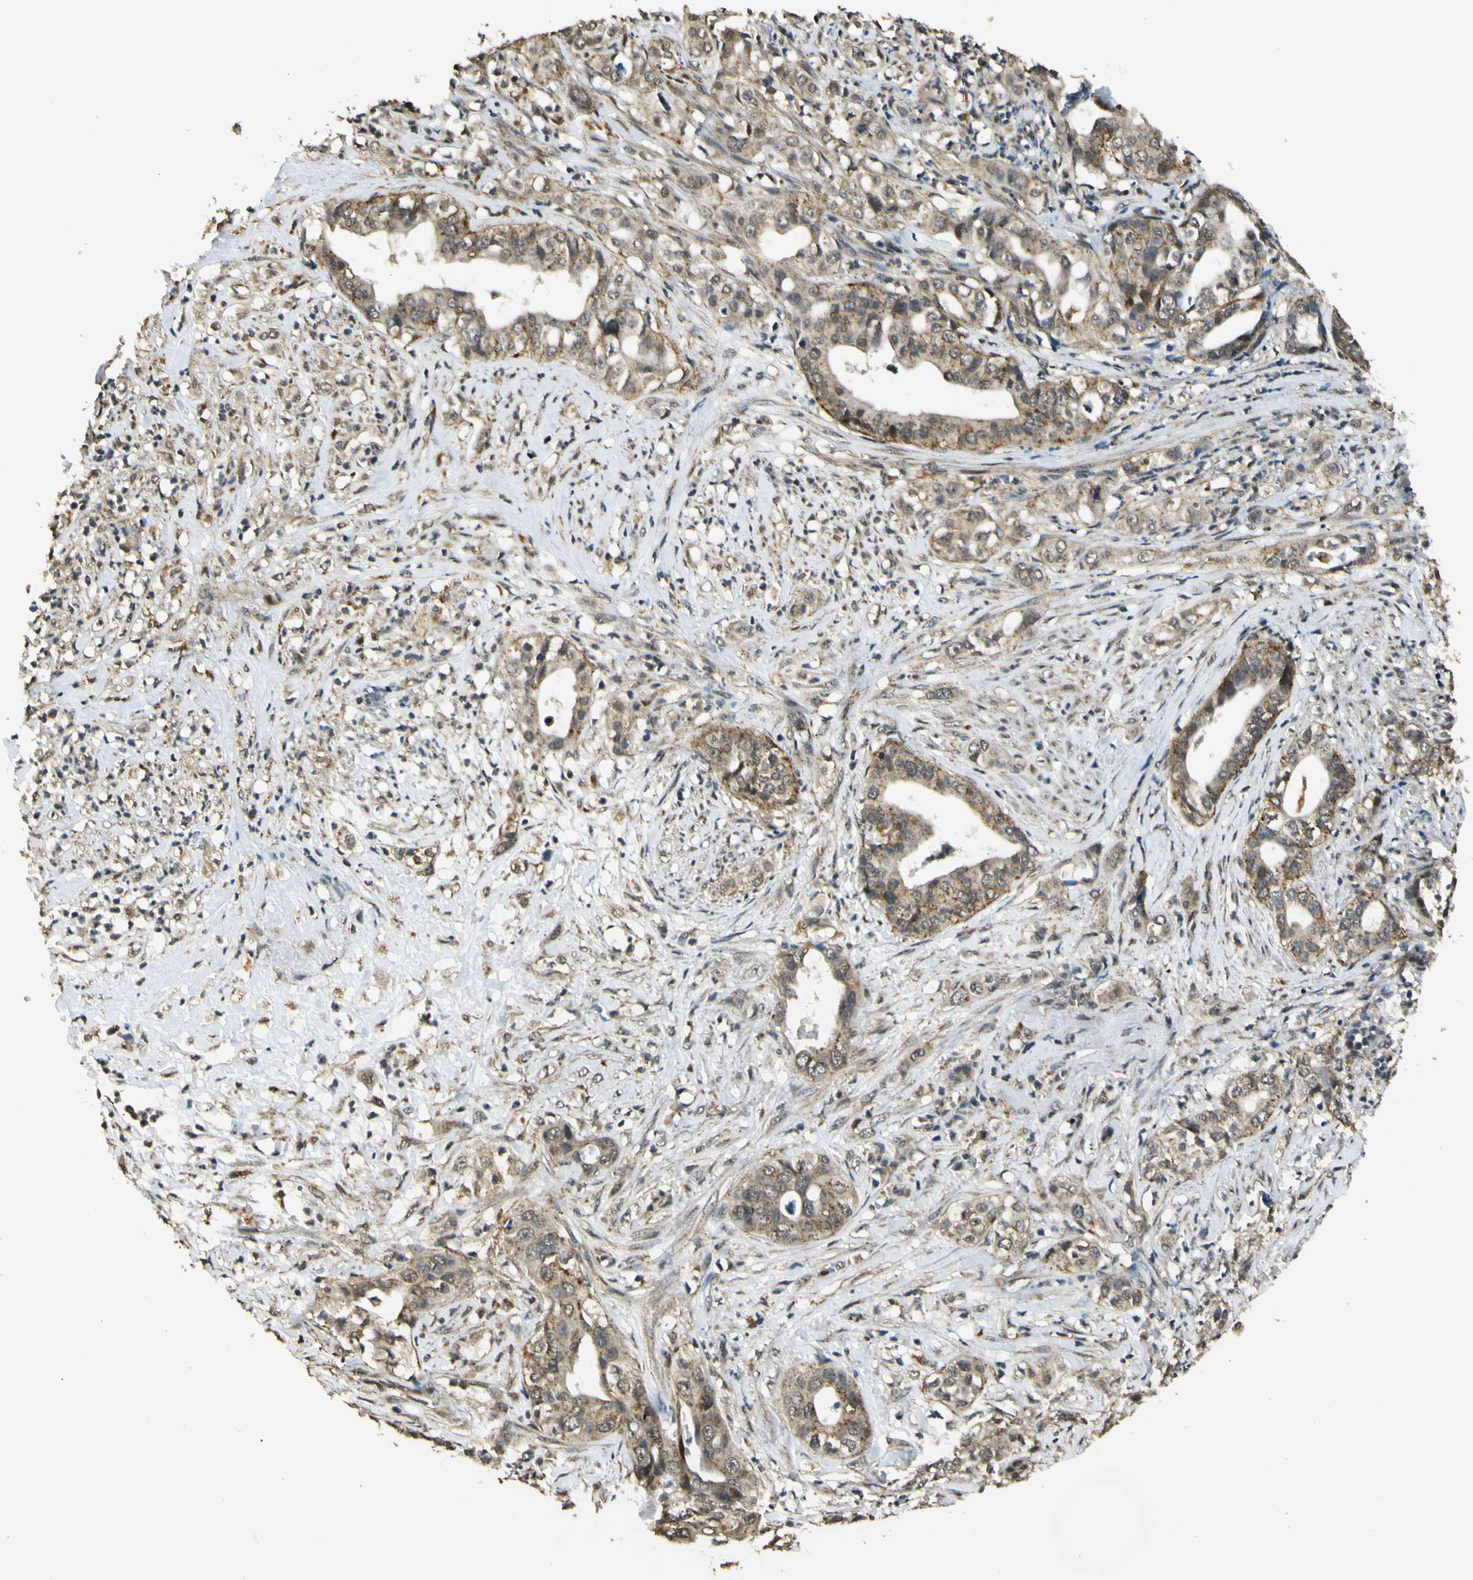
{"staining": {"intensity": "weak", "quantity": ">75%", "location": "cytoplasmic/membranous"}, "tissue": "liver cancer", "cell_type": "Tumor cells", "image_type": "cancer", "snomed": [{"axis": "morphology", "description": "Cholangiocarcinoma"}, {"axis": "topography", "description": "Liver"}], "caption": "Immunohistochemical staining of human liver cancer exhibits low levels of weak cytoplasmic/membranous protein positivity in about >75% of tumor cells. (brown staining indicates protein expression, while blue staining denotes nuclei).", "gene": "LAMTOR1", "patient": {"sex": "female", "age": 61}}